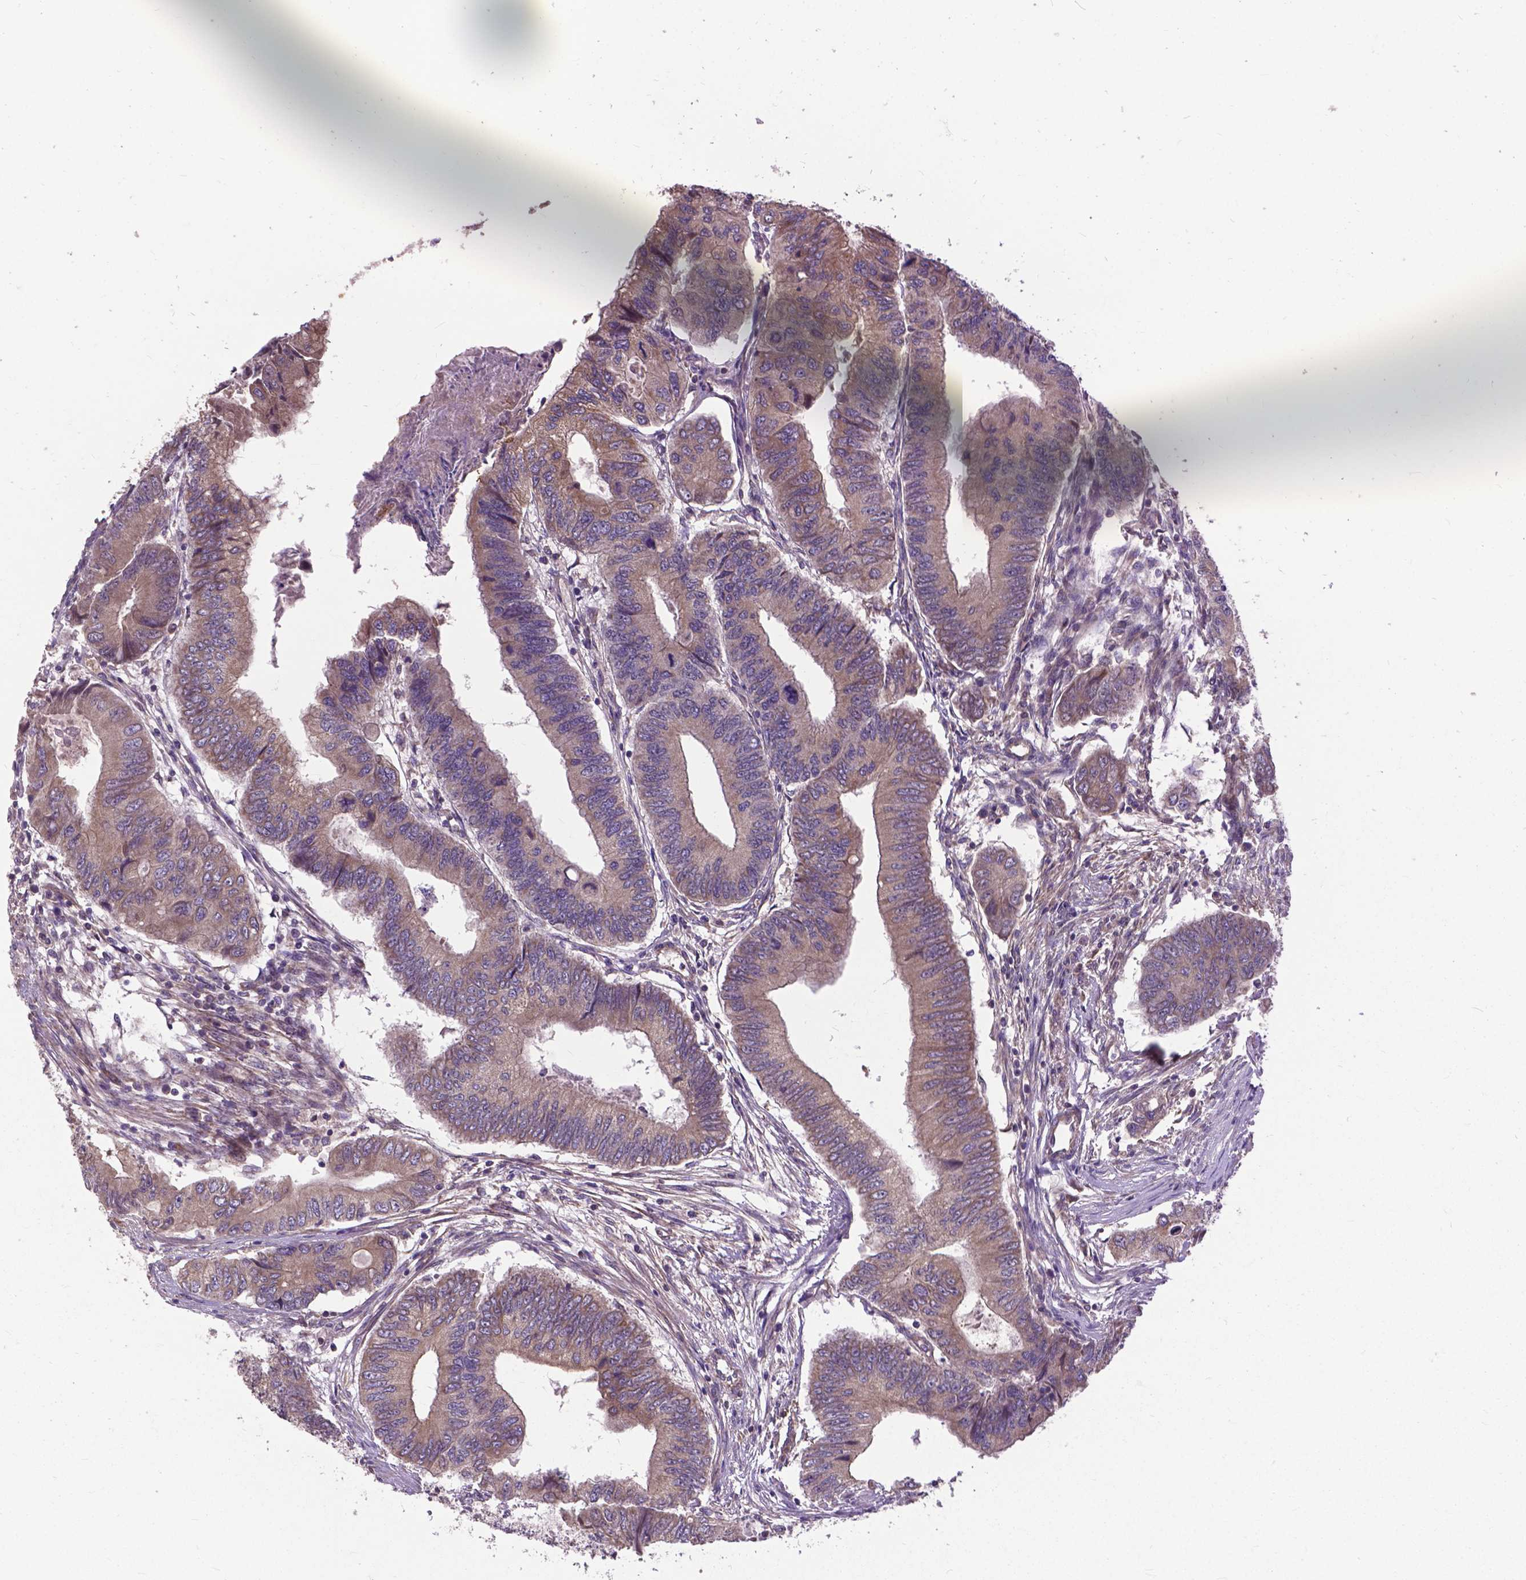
{"staining": {"intensity": "moderate", "quantity": ">75%", "location": "cytoplasmic/membranous"}, "tissue": "colorectal cancer", "cell_type": "Tumor cells", "image_type": "cancer", "snomed": [{"axis": "morphology", "description": "Adenocarcinoma, NOS"}, {"axis": "topography", "description": "Colon"}], "caption": "Protein analysis of colorectal adenocarcinoma tissue shows moderate cytoplasmic/membranous expression in about >75% of tumor cells. (brown staining indicates protein expression, while blue staining denotes nuclei).", "gene": "ZNF616", "patient": {"sex": "male", "age": 53}}